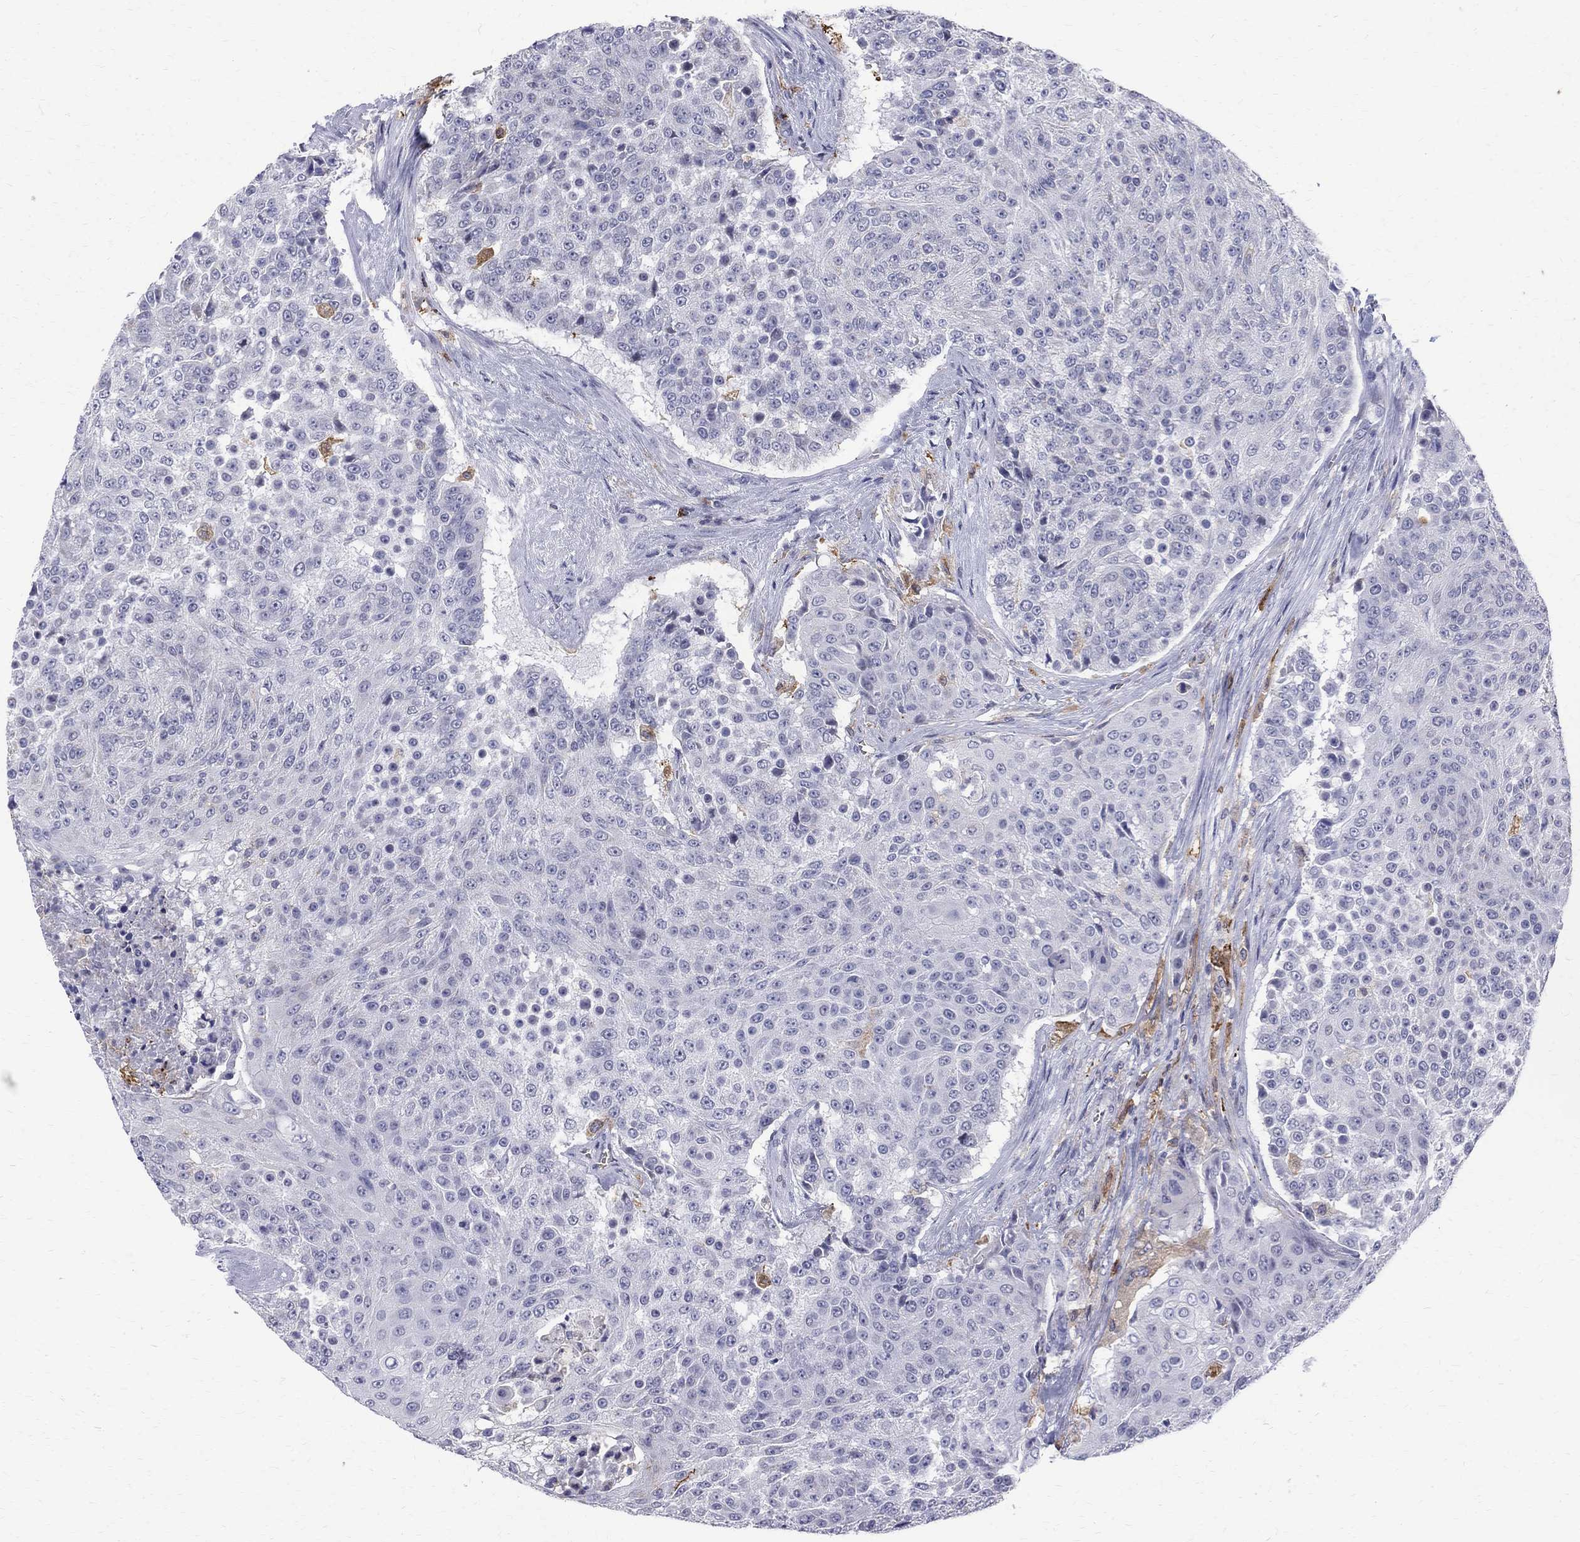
{"staining": {"intensity": "negative", "quantity": "none", "location": "none"}, "tissue": "urothelial cancer", "cell_type": "Tumor cells", "image_type": "cancer", "snomed": [{"axis": "morphology", "description": "Urothelial carcinoma, High grade"}, {"axis": "topography", "description": "Urinary bladder"}], "caption": "The histopathology image shows no staining of tumor cells in urothelial carcinoma (high-grade).", "gene": "AGER", "patient": {"sex": "female", "age": 63}}